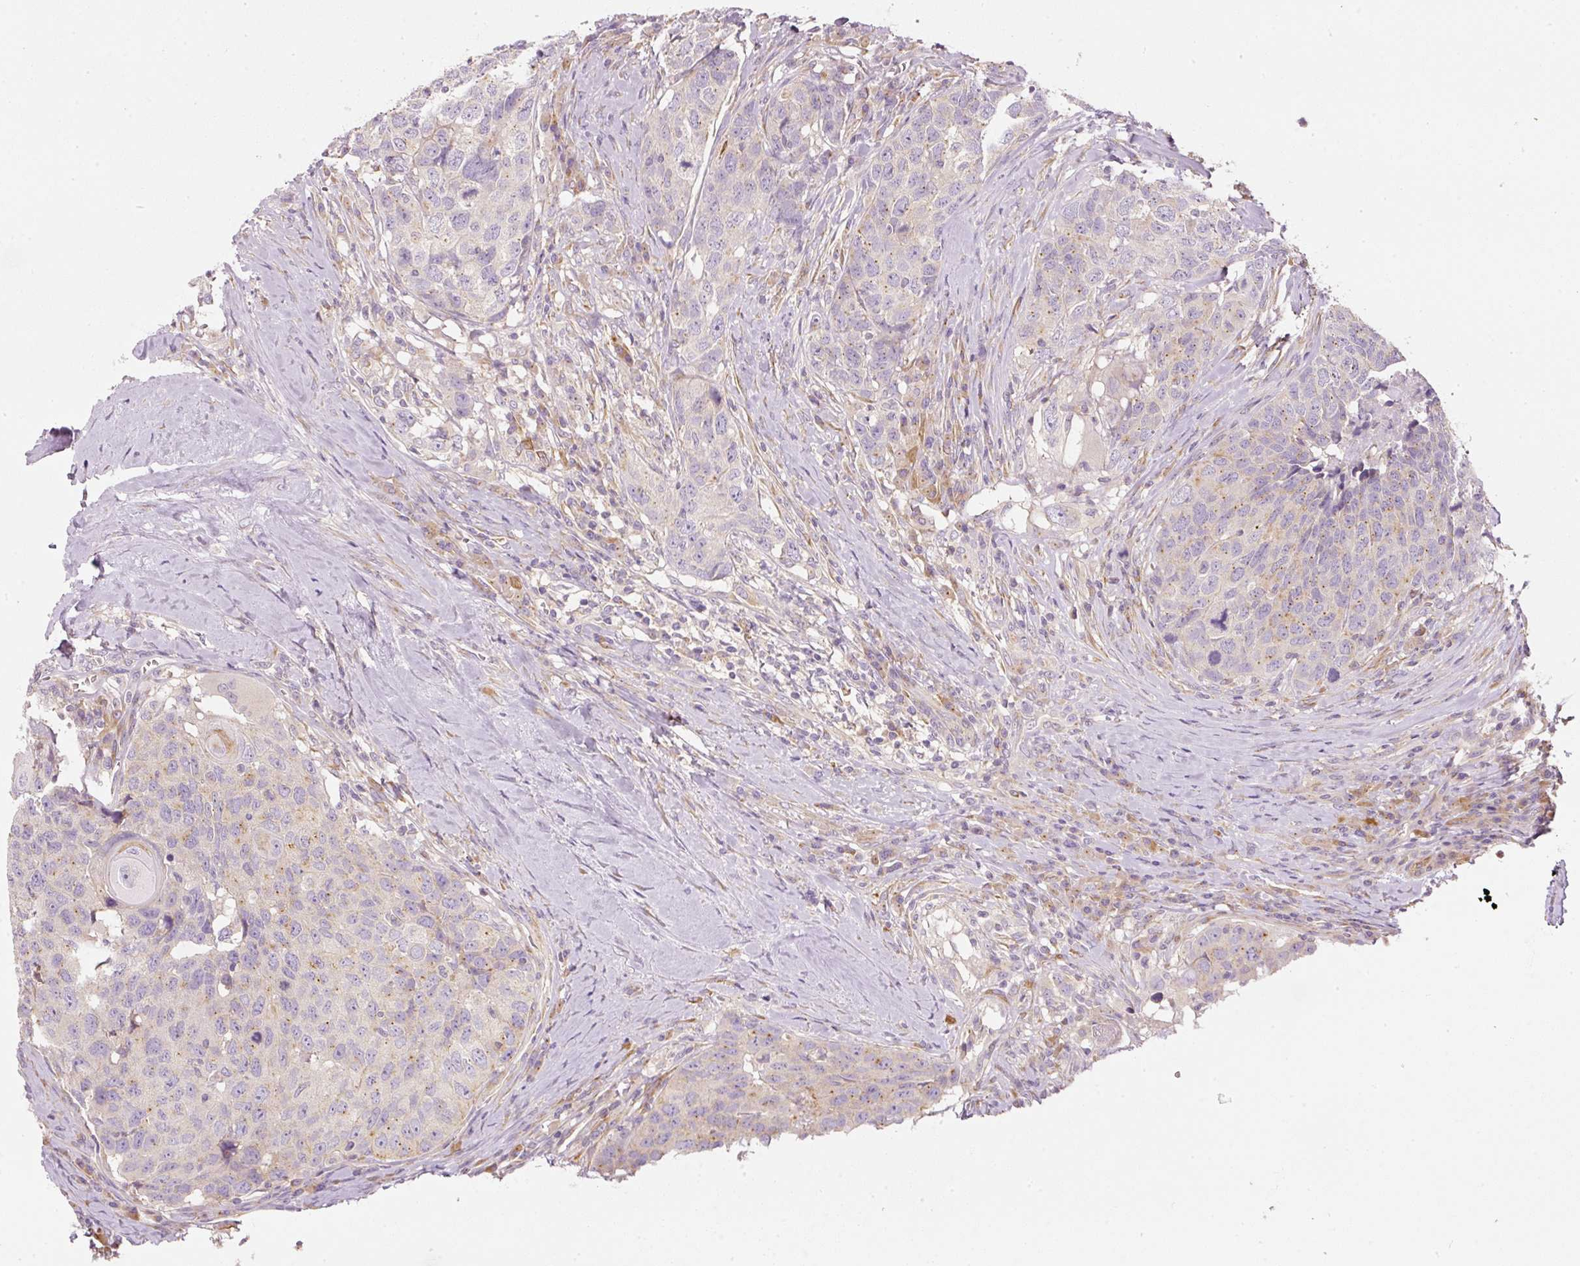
{"staining": {"intensity": "weak", "quantity": "<25%", "location": "cytoplasmic/membranous"}, "tissue": "head and neck cancer", "cell_type": "Tumor cells", "image_type": "cancer", "snomed": [{"axis": "morphology", "description": "Squamous cell carcinoma, NOS"}, {"axis": "topography", "description": "Head-Neck"}], "caption": "Head and neck cancer (squamous cell carcinoma) was stained to show a protein in brown. There is no significant positivity in tumor cells. Brightfield microscopy of IHC stained with DAB (brown) and hematoxylin (blue), captured at high magnification.", "gene": "RNF167", "patient": {"sex": "male", "age": 66}}